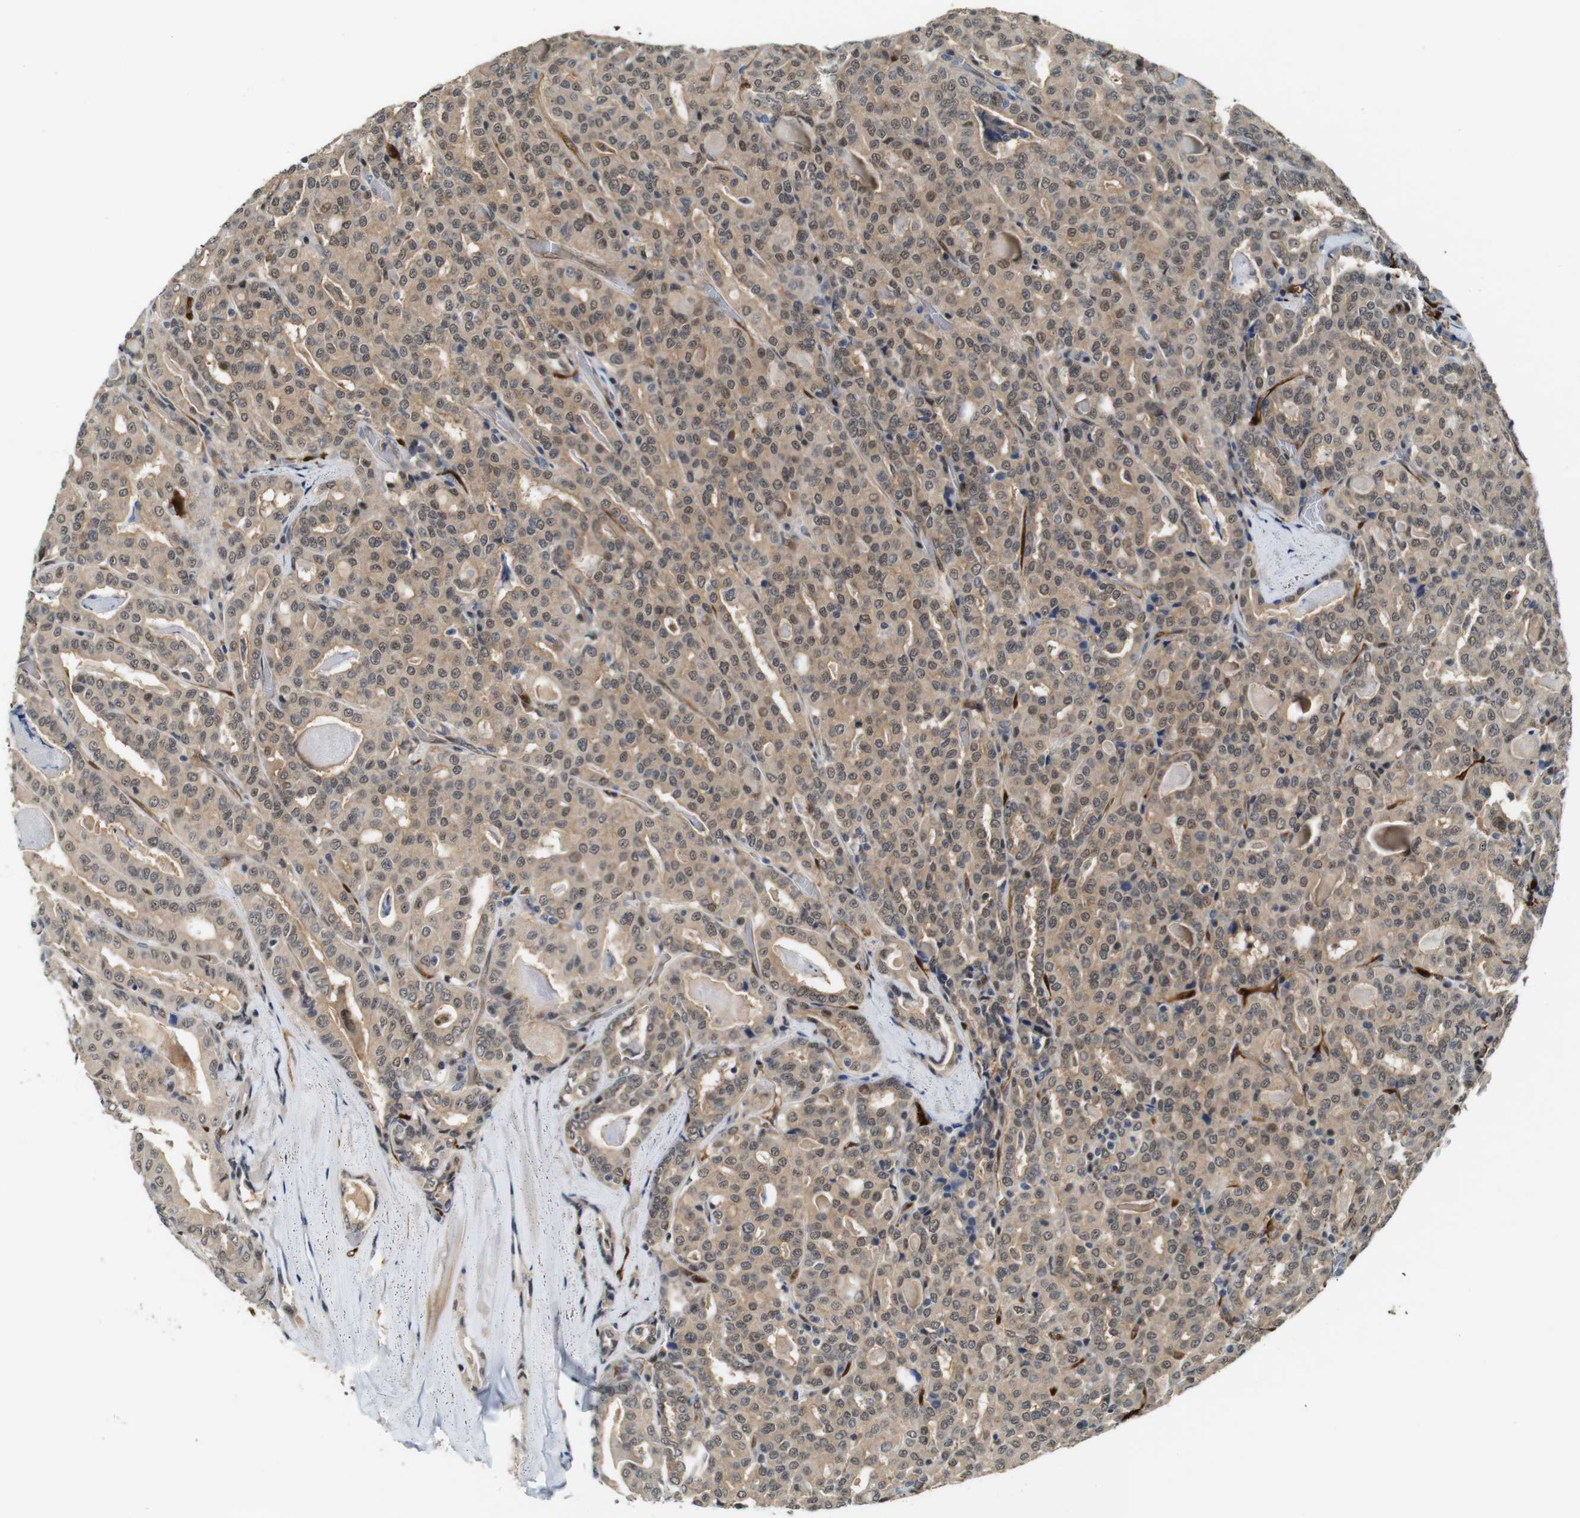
{"staining": {"intensity": "weak", "quantity": ">75%", "location": "cytoplasmic/membranous,nuclear"}, "tissue": "thyroid cancer", "cell_type": "Tumor cells", "image_type": "cancer", "snomed": [{"axis": "morphology", "description": "Papillary adenocarcinoma, NOS"}, {"axis": "topography", "description": "Thyroid gland"}], "caption": "Thyroid cancer stained with immunohistochemistry displays weak cytoplasmic/membranous and nuclear staining in approximately >75% of tumor cells. (Stains: DAB (3,3'-diaminobenzidine) in brown, nuclei in blue, Microscopy: brightfield microscopy at high magnification).", "gene": "LXN", "patient": {"sex": "female", "age": 42}}